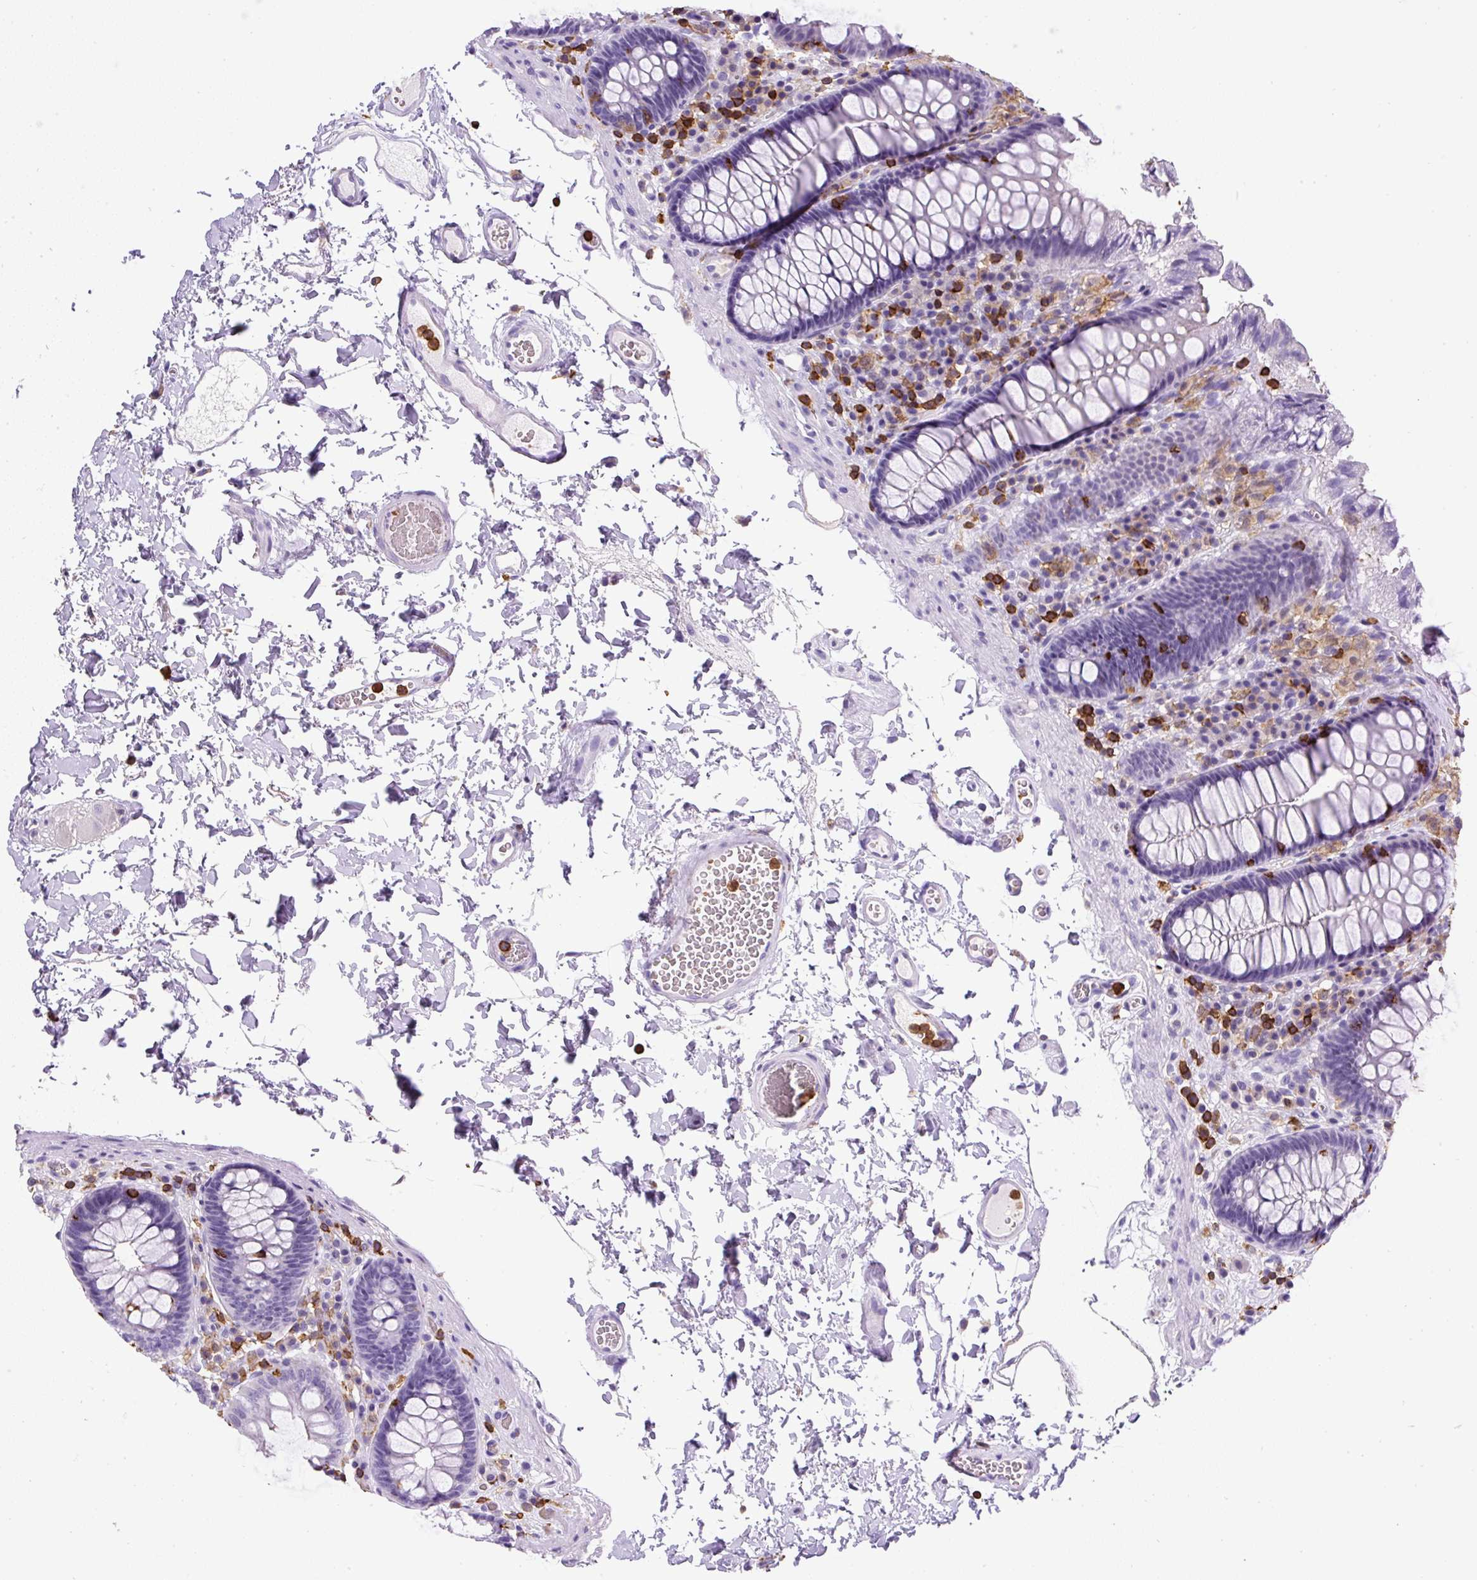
{"staining": {"intensity": "negative", "quantity": "none", "location": "none"}, "tissue": "colon", "cell_type": "Endothelial cells", "image_type": "normal", "snomed": [{"axis": "morphology", "description": "Normal tissue, NOS"}, {"axis": "topography", "description": "Colon"}, {"axis": "topography", "description": "Peripheral nerve tissue"}], "caption": "Immunohistochemistry (IHC) micrograph of unremarkable colon: colon stained with DAB reveals no significant protein staining in endothelial cells. Brightfield microscopy of IHC stained with DAB (3,3'-diaminobenzidine) (brown) and hematoxylin (blue), captured at high magnification.", "gene": "FAM228B", "patient": {"sex": "male", "age": 84}}